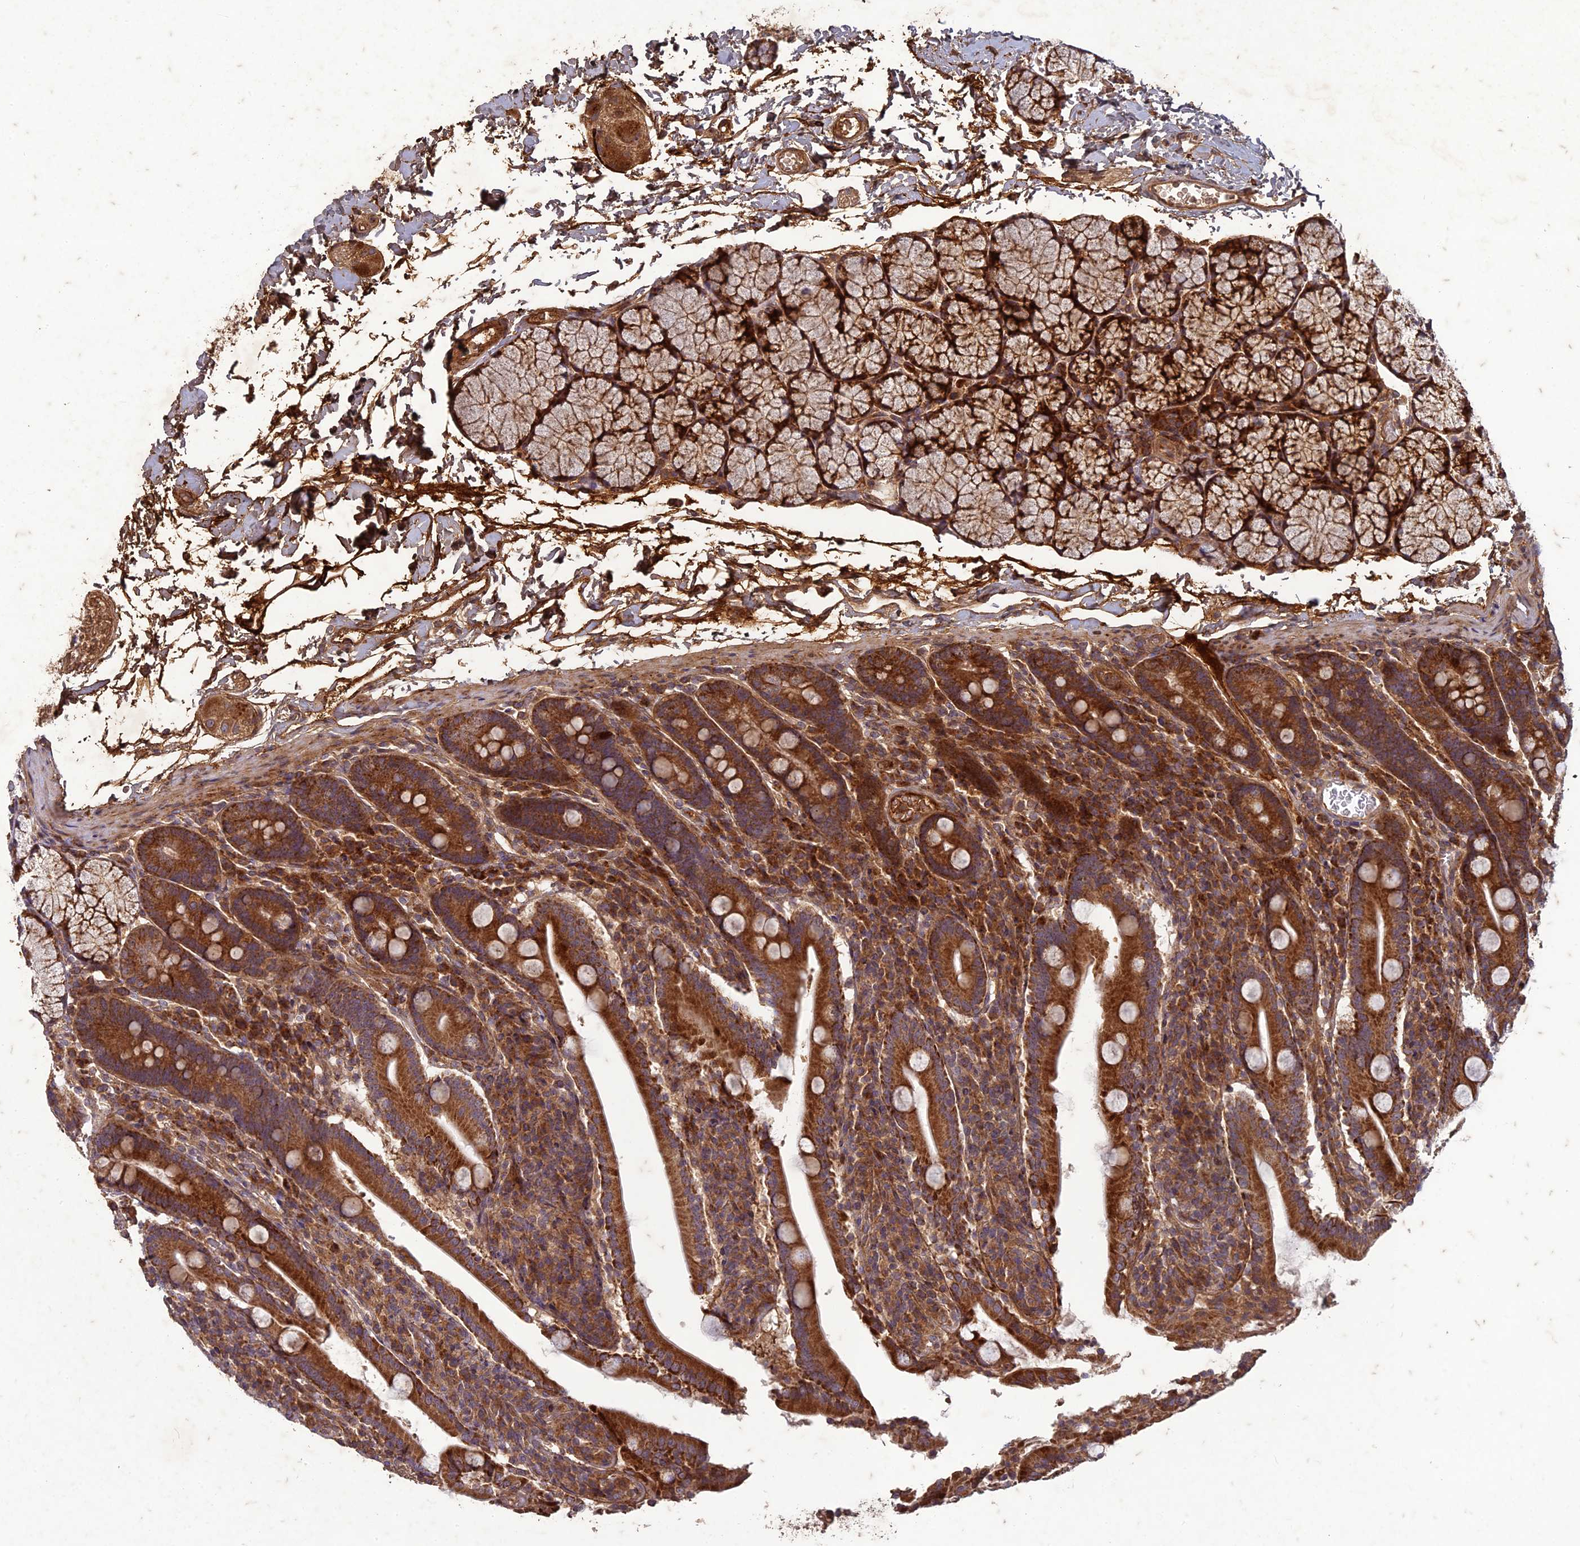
{"staining": {"intensity": "strong", "quantity": ">75%", "location": "cytoplasmic/membranous"}, "tissue": "duodenum", "cell_type": "Glandular cells", "image_type": "normal", "snomed": [{"axis": "morphology", "description": "Normal tissue, NOS"}, {"axis": "topography", "description": "Duodenum"}], "caption": "Immunohistochemical staining of benign human duodenum exhibits >75% levels of strong cytoplasmic/membranous protein expression in about >75% of glandular cells. (Brightfield microscopy of DAB IHC at high magnification).", "gene": "TCF25", "patient": {"sex": "male", "age": 35}}